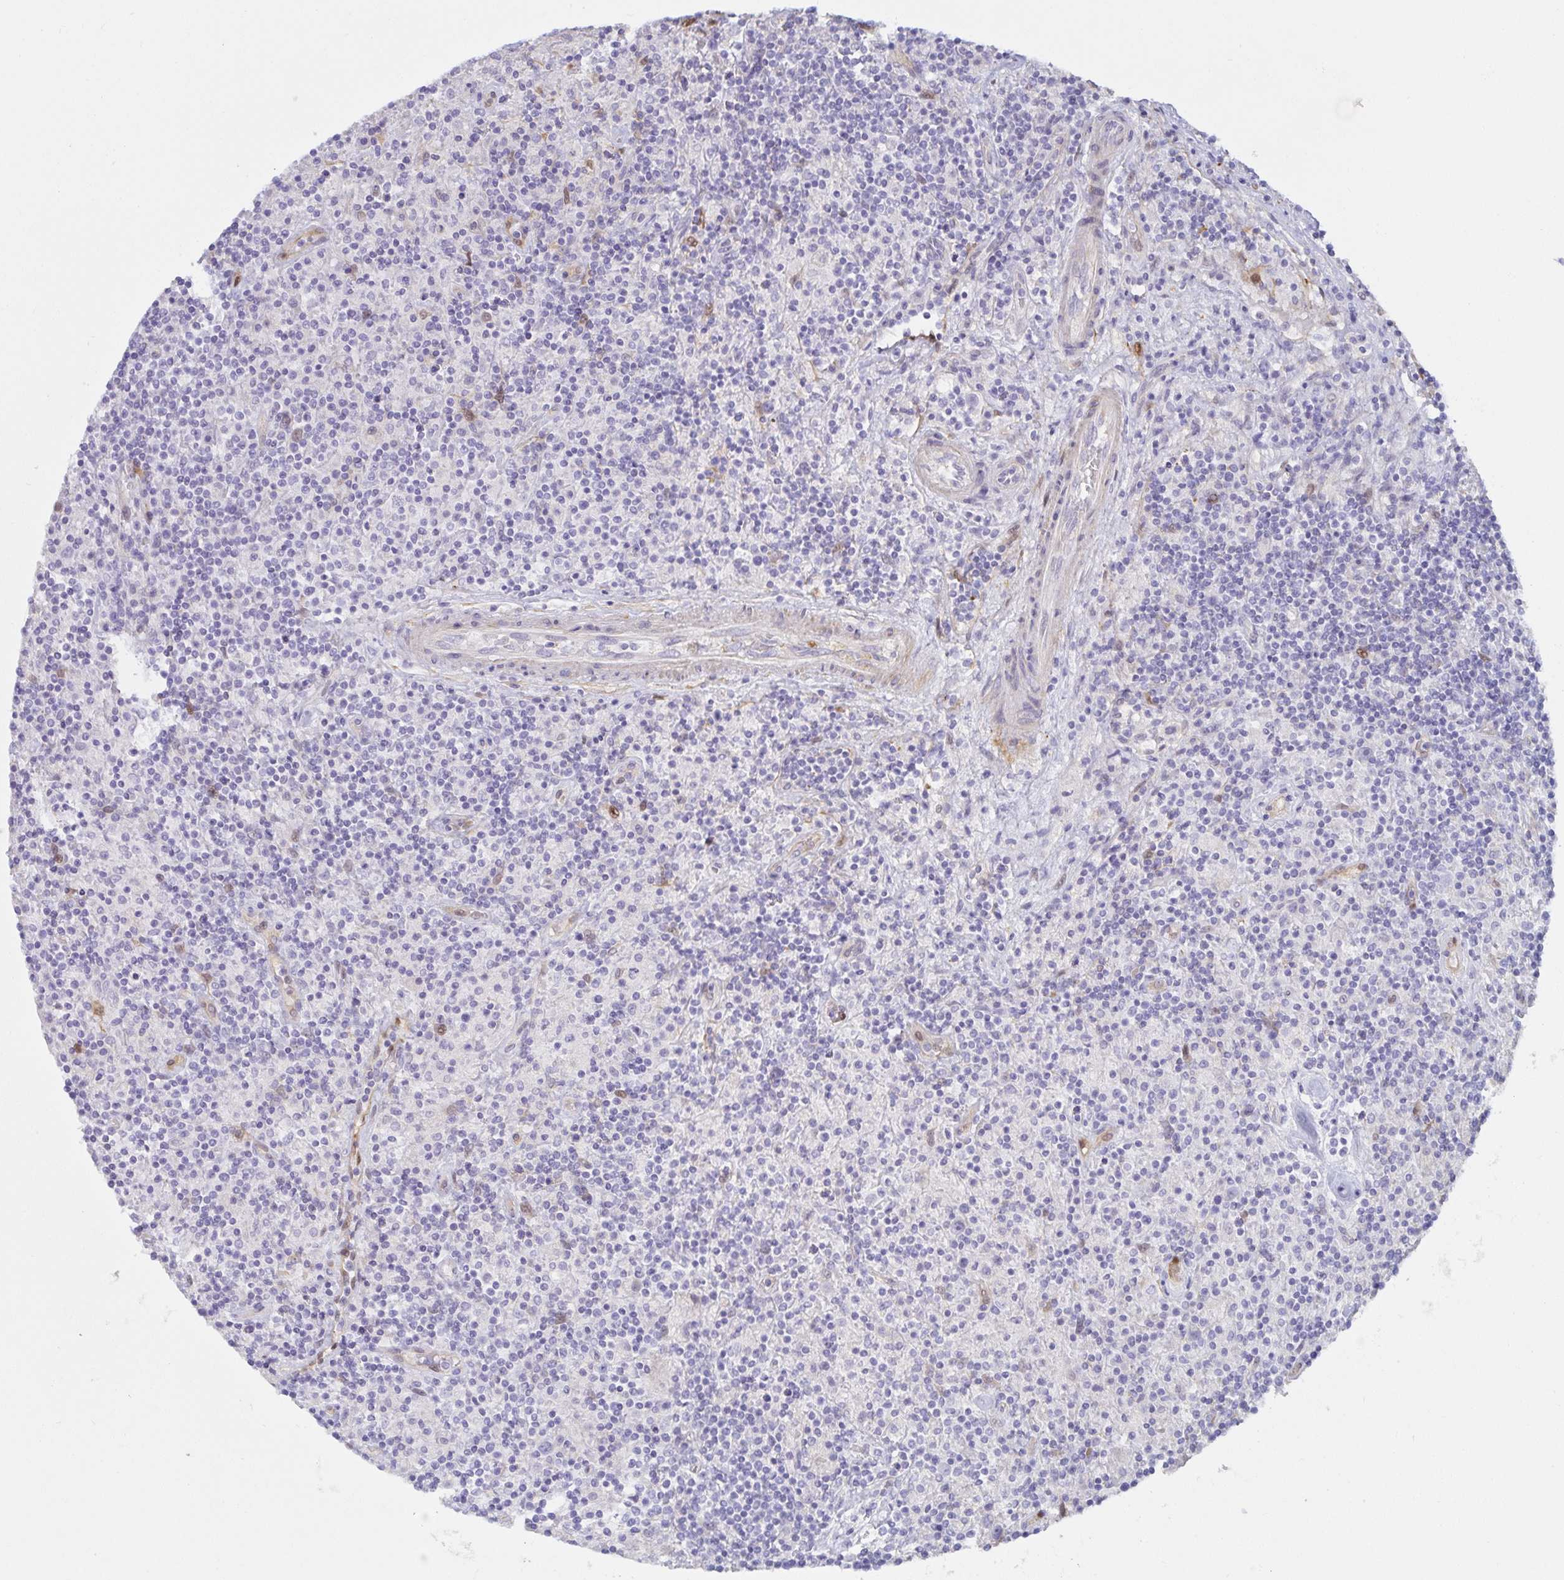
{"staining": {"intensity": "negative", "quantity": "none", "location": "none"}, "tissue": "lymphoma", "cell_type": "Tumor cells", "image_type": "cancer", "snomed": [{"axis": "morphology", "description": "Hodgkin's disease, NOS"}, {"axis": "topography", "description": "Lymph node"}], "caption": "The IHC micrograph has no significant staining in tumor cells of lymphoma tissue.", "gene": "SPAG4", "patient": {"sex": "male", "age": 70}}